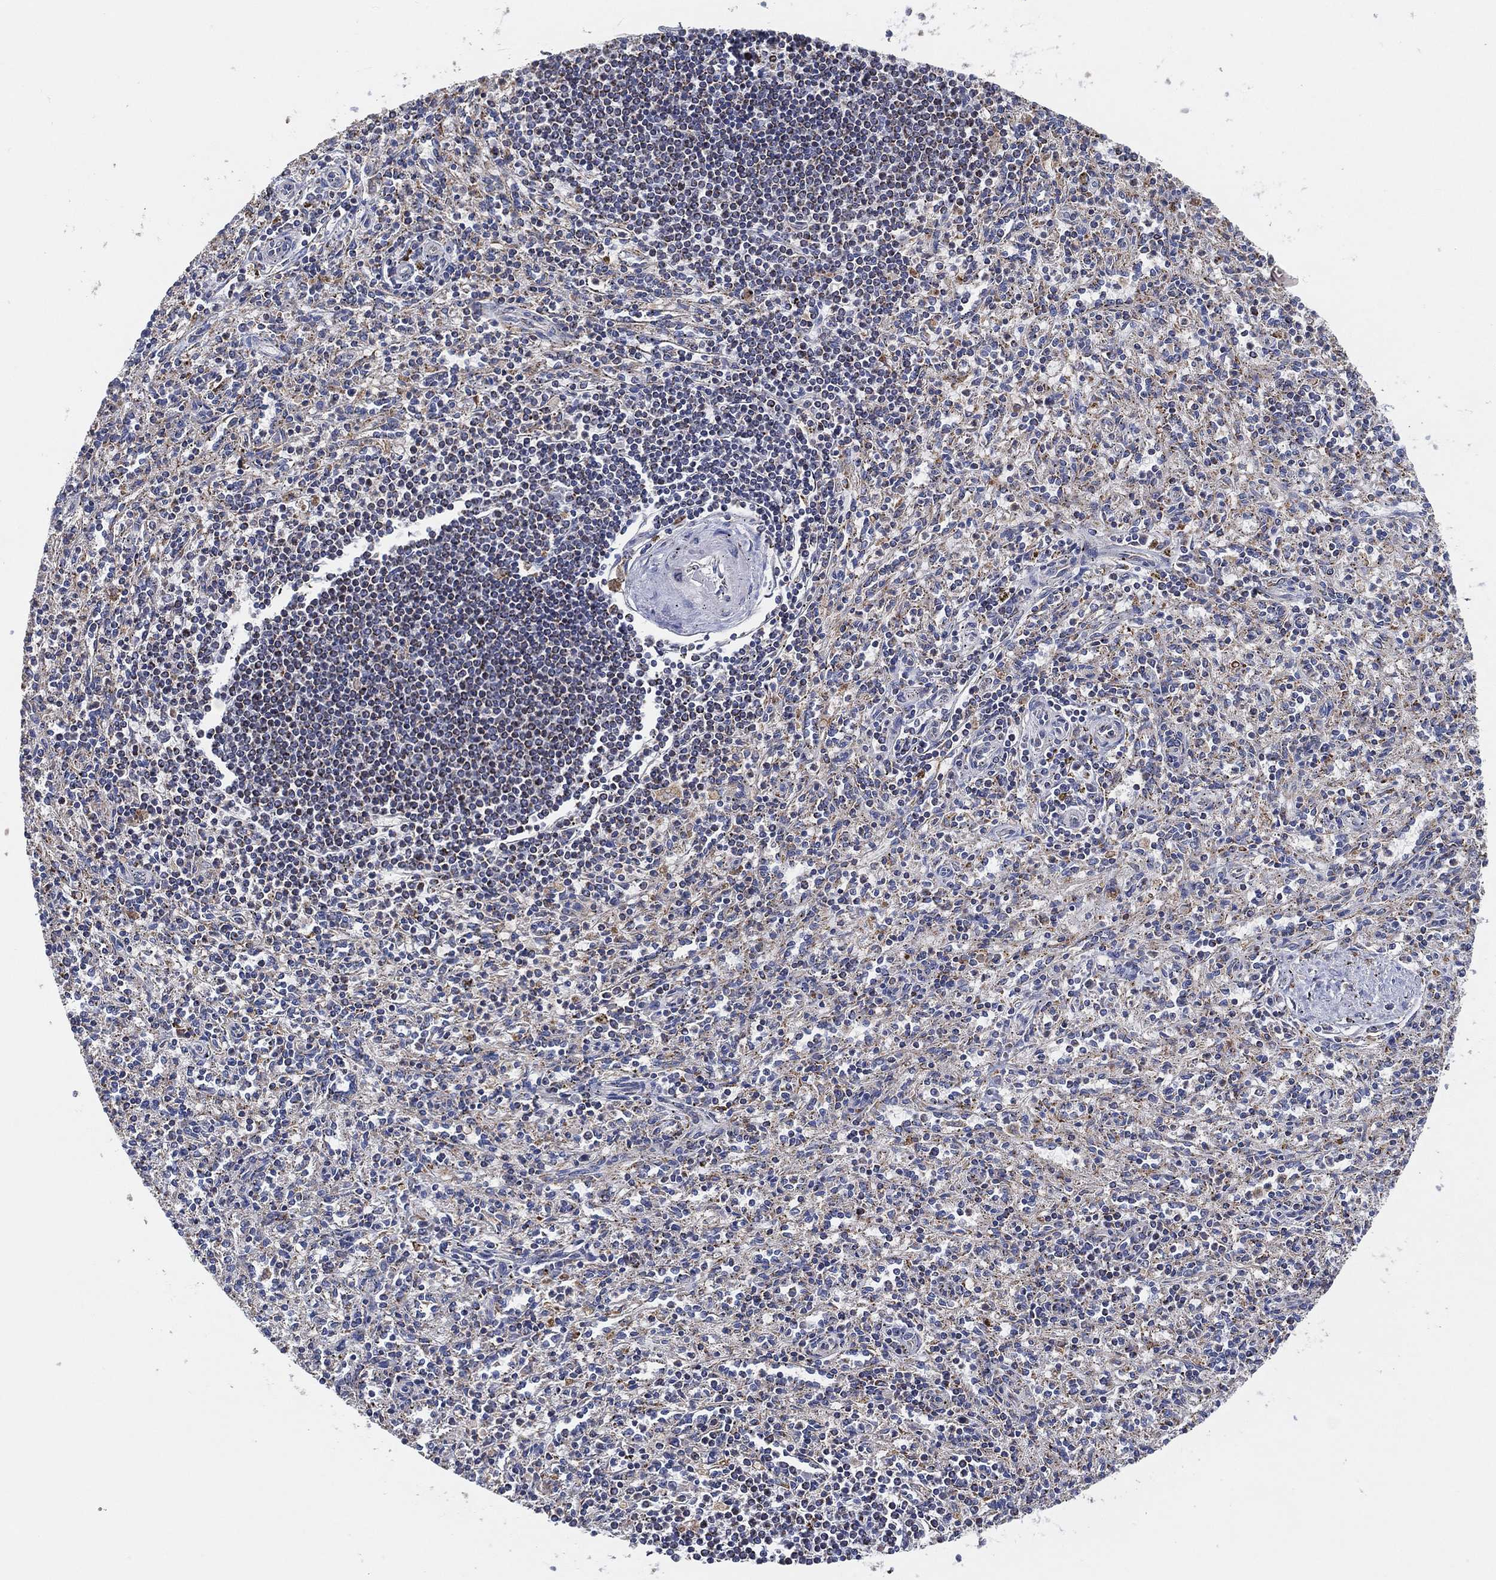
{"staining": {"intensity": "negative", "quantity": "none", "location": "none"}, "tissue": "spleen", "cell_type": "Cells in red pulp", "image_type": "normal", "snomed": [{"axis": "morphology", "description": "Normal tissue, NOS"}, {"axis": "topography", "description": "Spleen"}], "caption": "IHC image of unremarkable spleen stained for a protein (brown), which displays no expression in cells in red pulp.", "gene": "GCAT", "patient": {"sex": "male", "age": 69}}